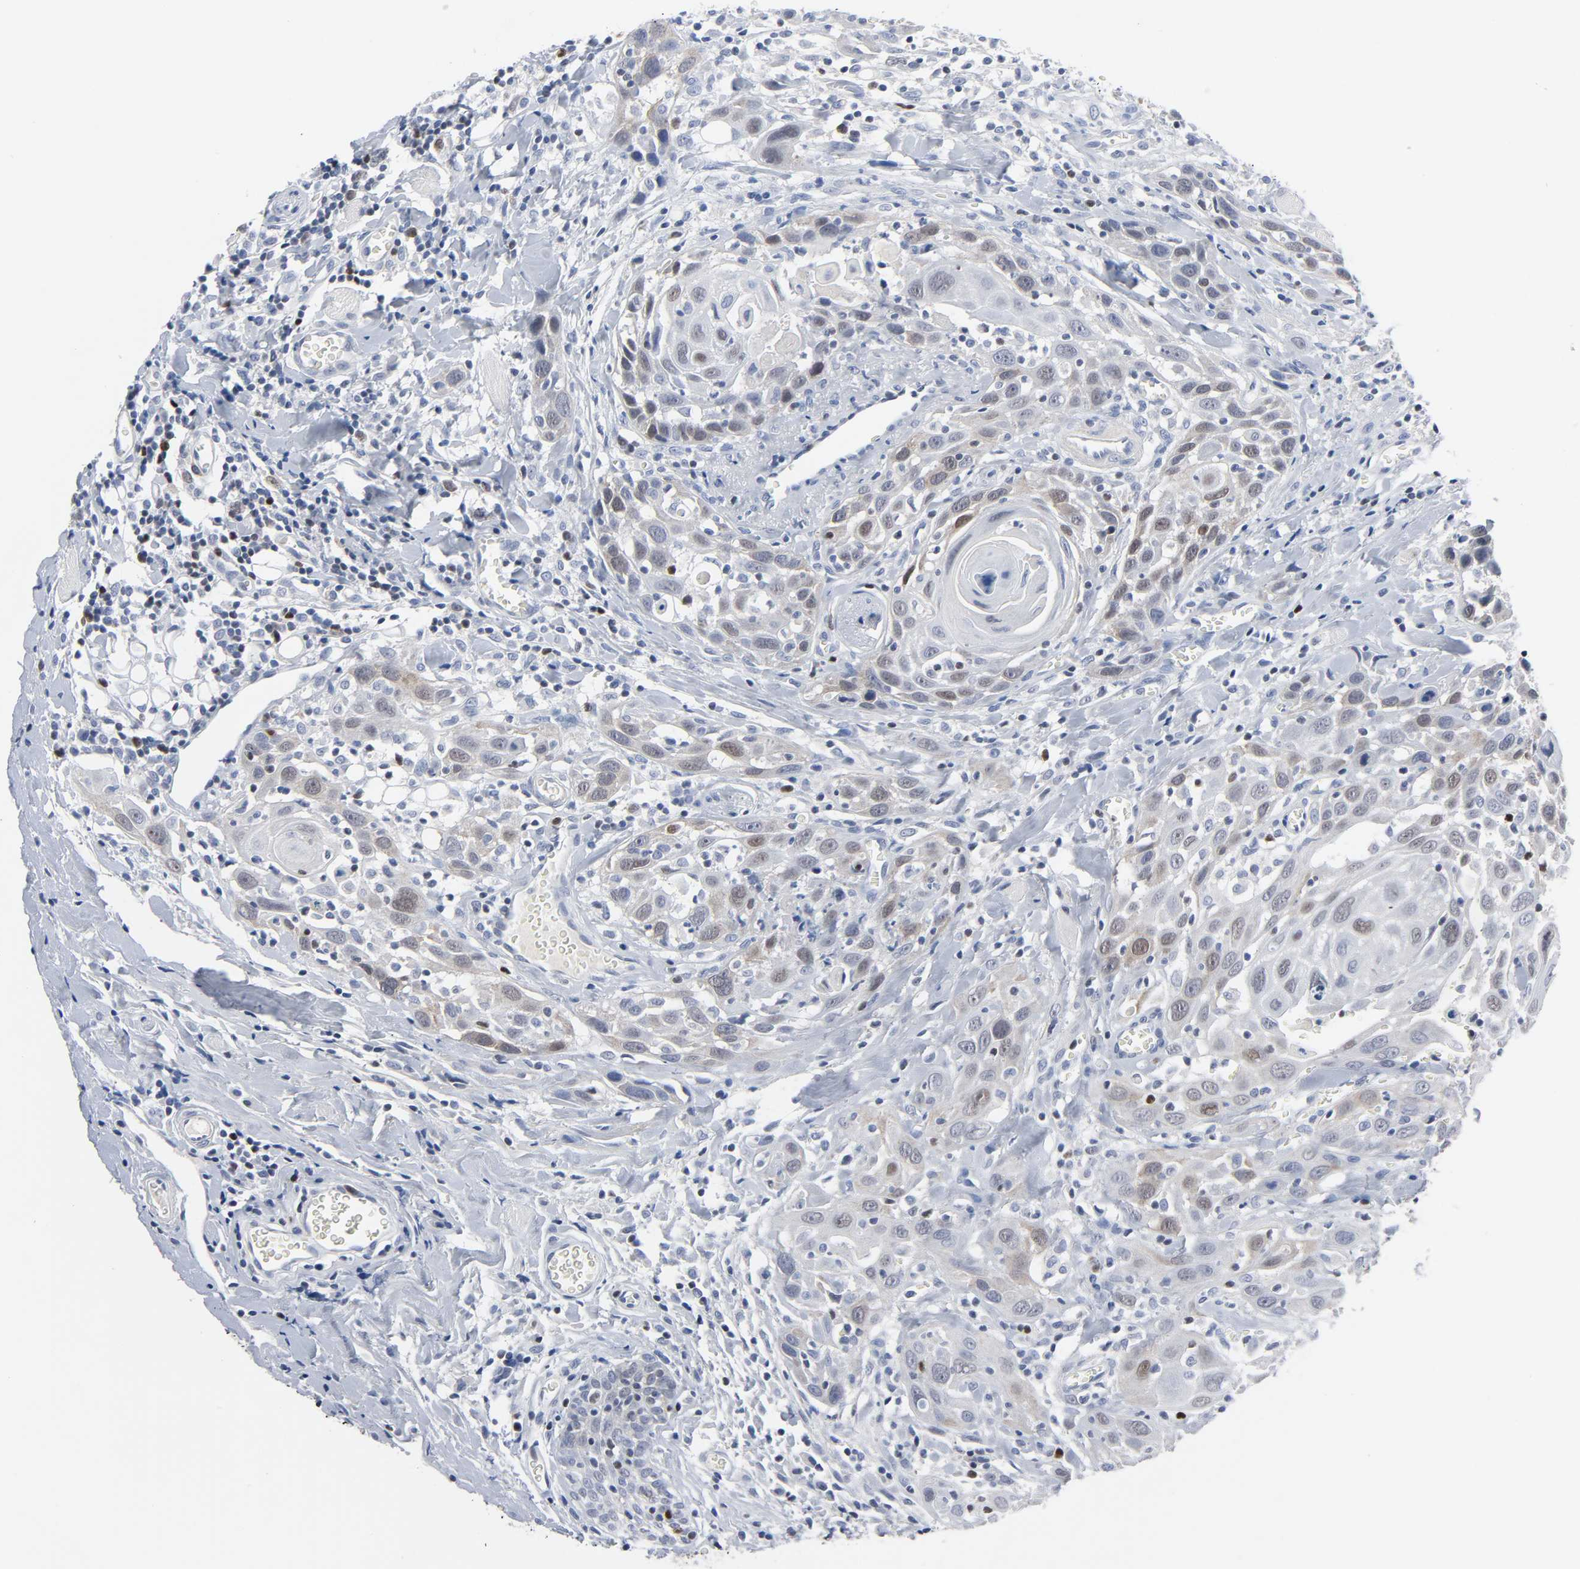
{"staining": {"intensity": "weak", "quantity": "25%-75%", "location": "cytoplasmic/membranous,nuclear"}, "tissue": "head and neck cancer", "cell_type": "Tumor cells", "image_type": "cancer", "snomed": [{"axis": "morphology", "description": "Squamous cell carcinoma, NOS"}, {"axis": "topography", "description": "Oral tissue"}, {"axis": "topography", "description": "Head-Neck"}], "caption": "Immunohistochemical staining of head and neck squamous cell carcinoma demonstrates low levels of weak cytoplasmic/membranous and nuclear staining in approximately 25%-75% of tumor cells.", "gene": "WEE1", "patient": {"sex": "female", "age": 50}}